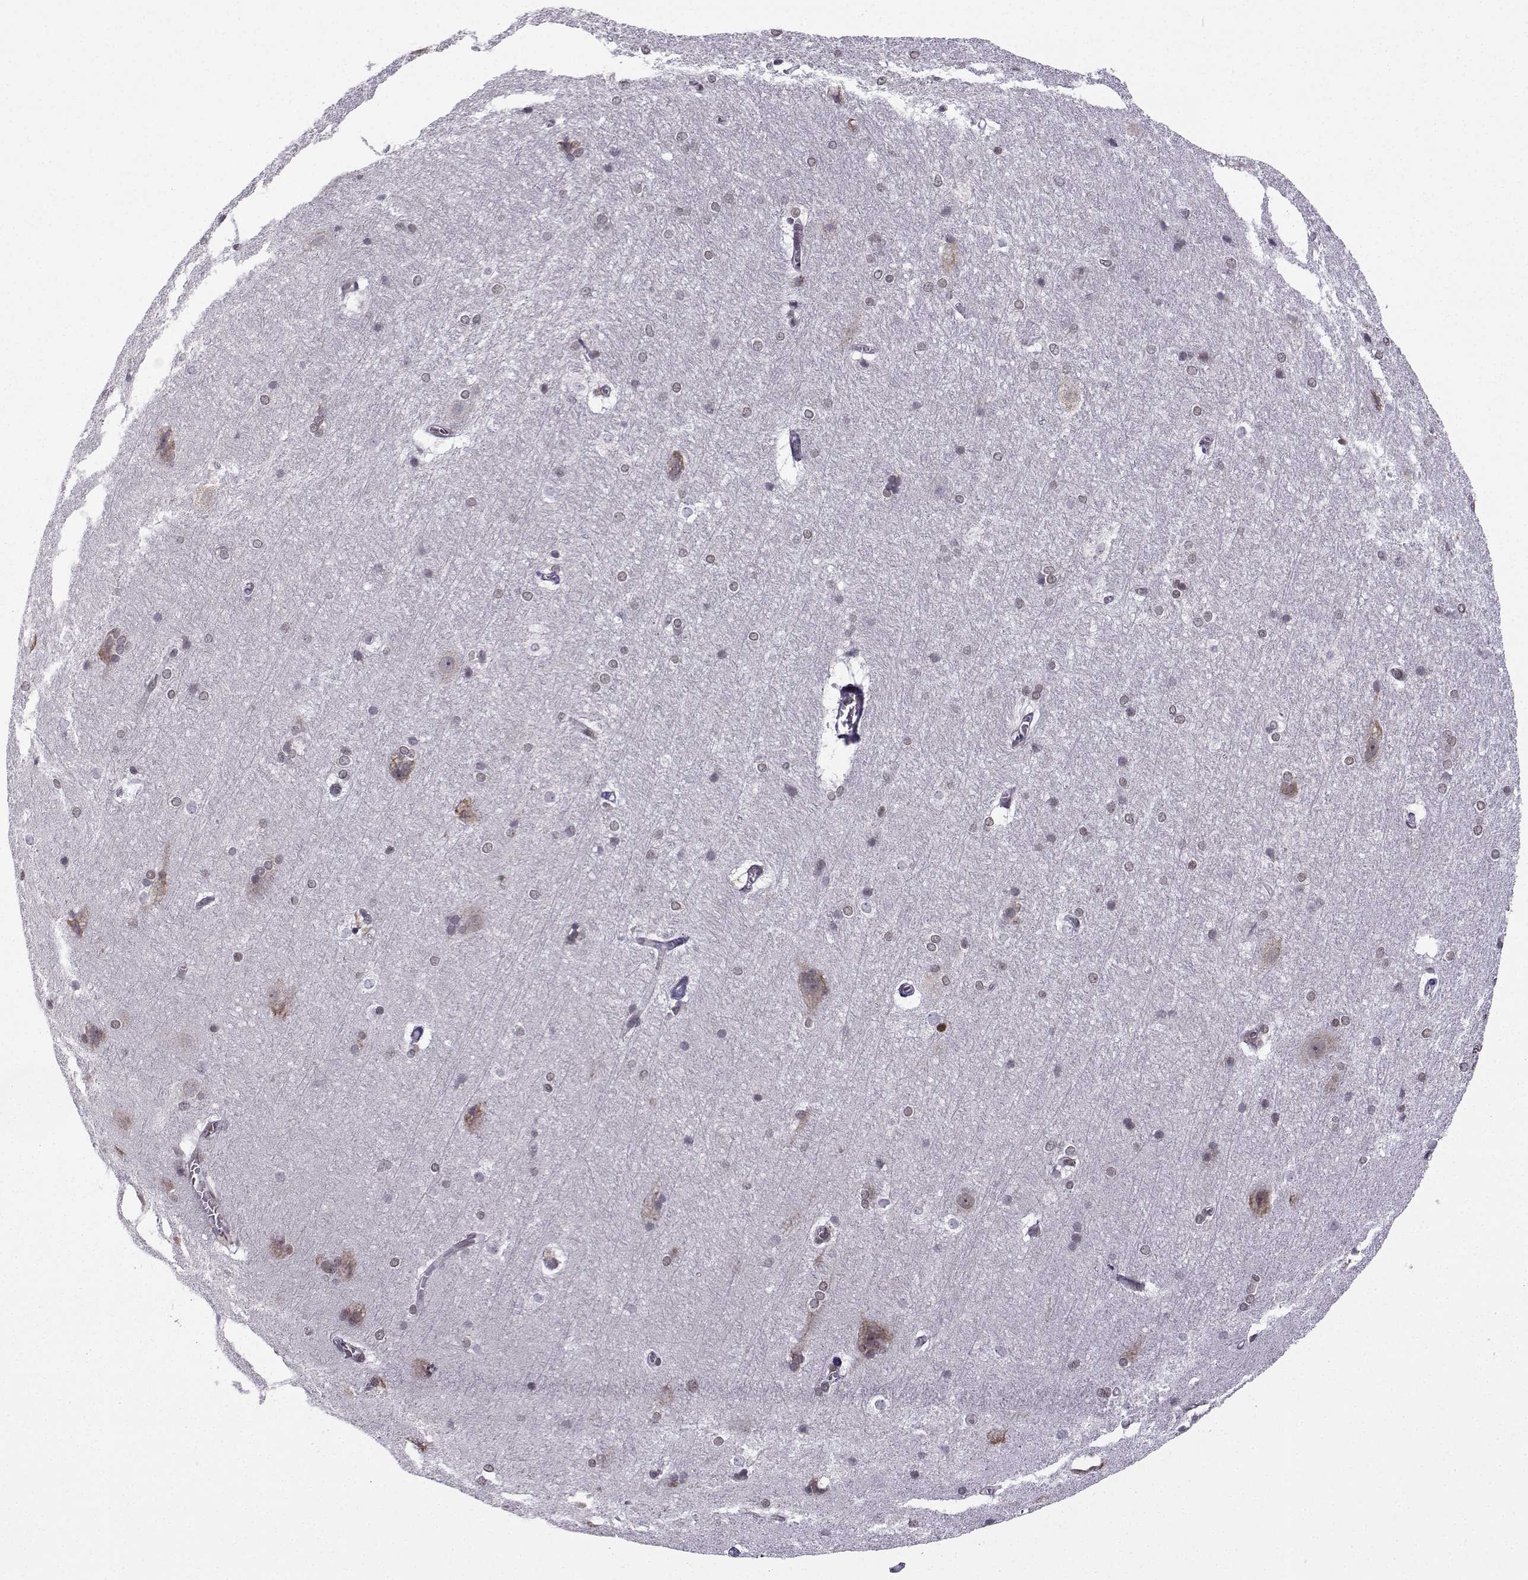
{"staining": {"intensity": "negative", "quantity": "none", "location": "none"}, "tissue": "hippocampus", "cell_type": "Glial cells", "image_type": "normal", "snomed": [{"axis": "morphology", "description": "Normal tissue, NOS"}, {"axis": "topography", "description": "Cerebral cortex"}, {"axis": "topography", "description": "Hippocampus"}], "caption": "Immunohistochemistry image of benign human hippocampus stained for a protein (brown), which reveals no positivity in glial cells. (DAB immunohistochemistry (IHC) visualized using brightfield microscopy, high magnification).", "gene": "EZH1", "patient": {"sex": "female", "age": 19}}